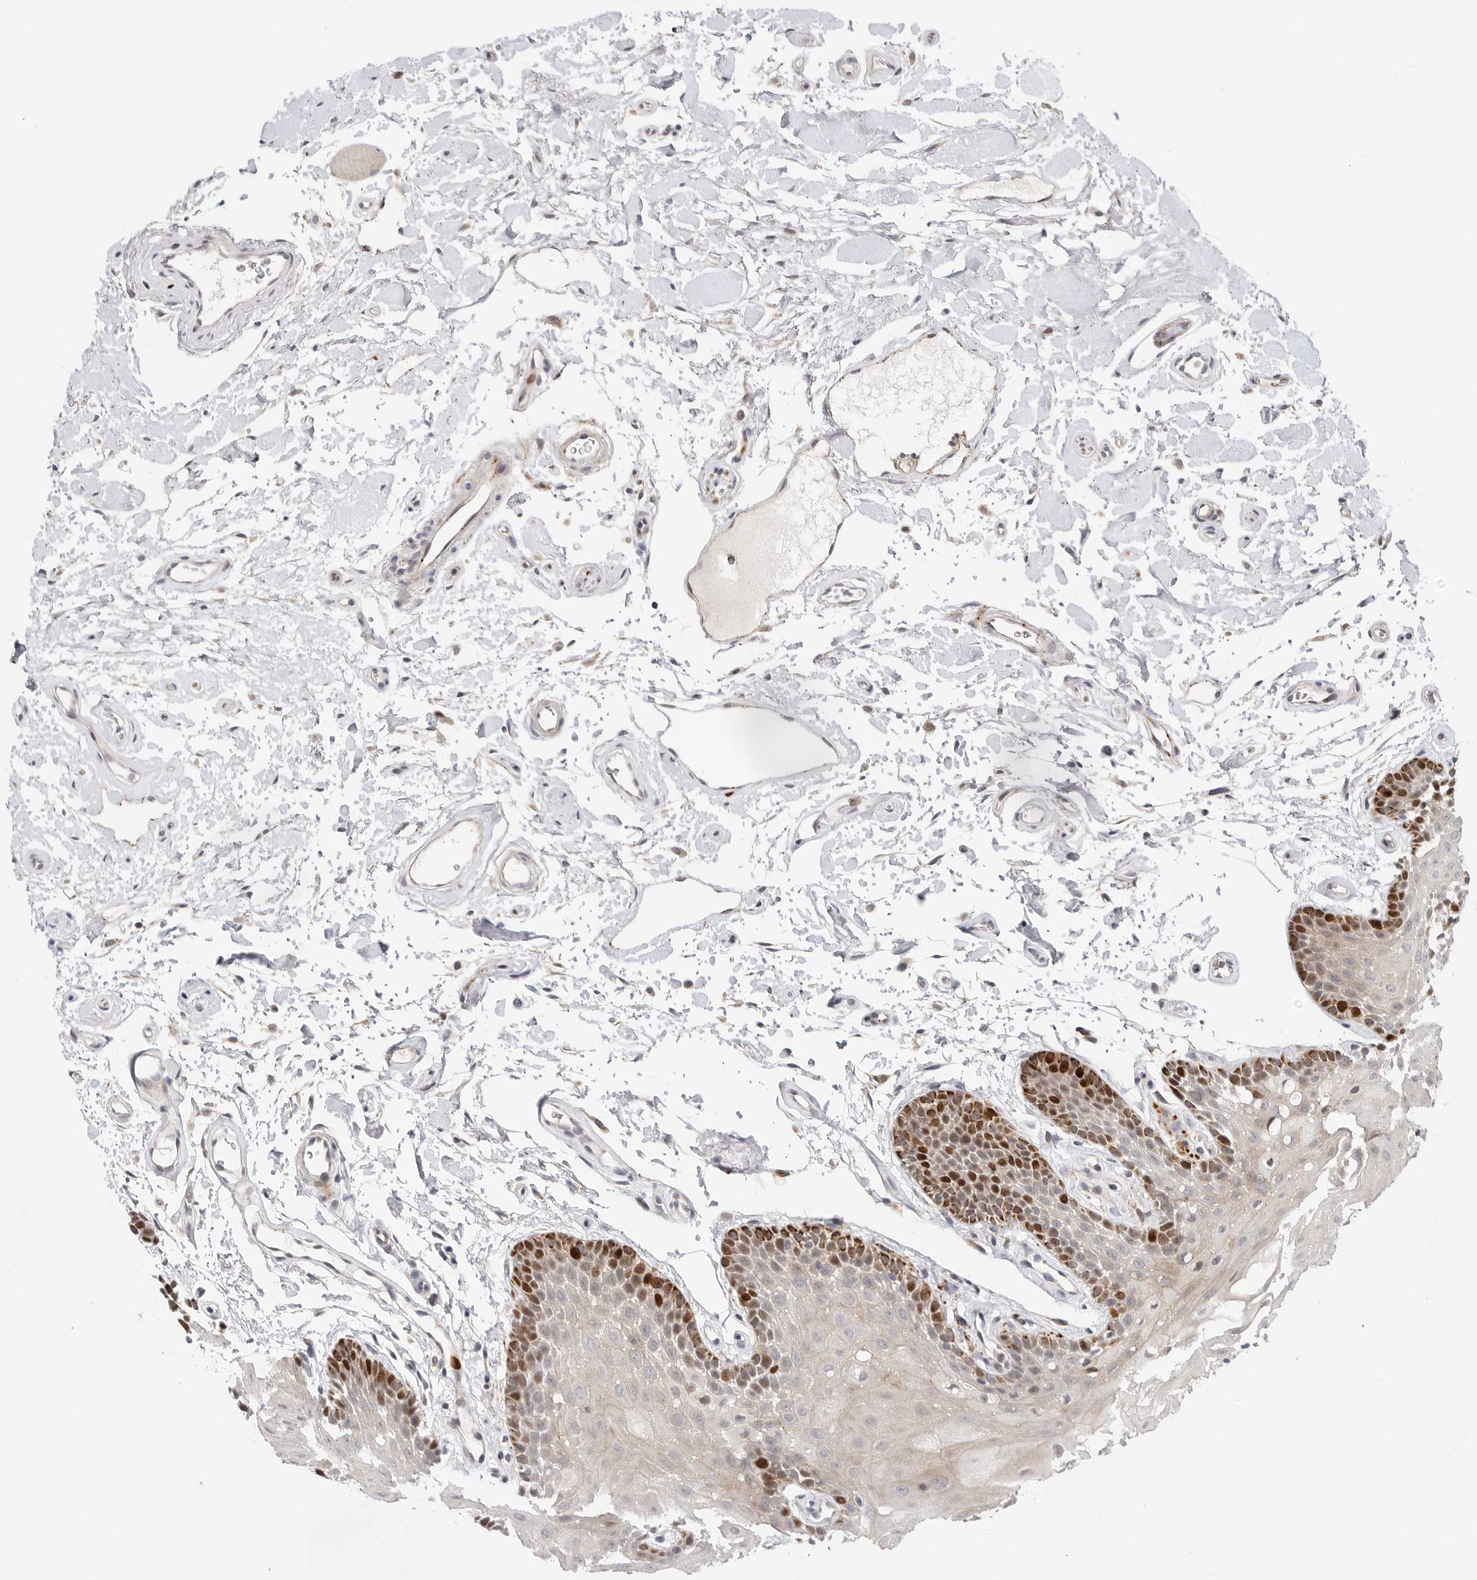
{"staining": {"intensity": "strong", "quantity": "<25%", "location": "cytoplasmic/membranous,nuclear"}, "tissue": "oral mucosa", "cell_type": "Squamous epithelial cells", "image_type": "normal", "snomed": [{"axis": "morphology", "description": "Normal tissue, NOS"}, {"axis": "topography", "description": "Oral tissue"}], "caption": "Protein expression analysis of normal human oral mucosa reveals strong cytoplasmic/membranous,nuclear positivity in approximately <25% of squamous epithelial cells. (IHC, brightfield microscopy, high magnification).", "gene": "CSNK1G3", "patient": {"sex": "male", "age": 62}}